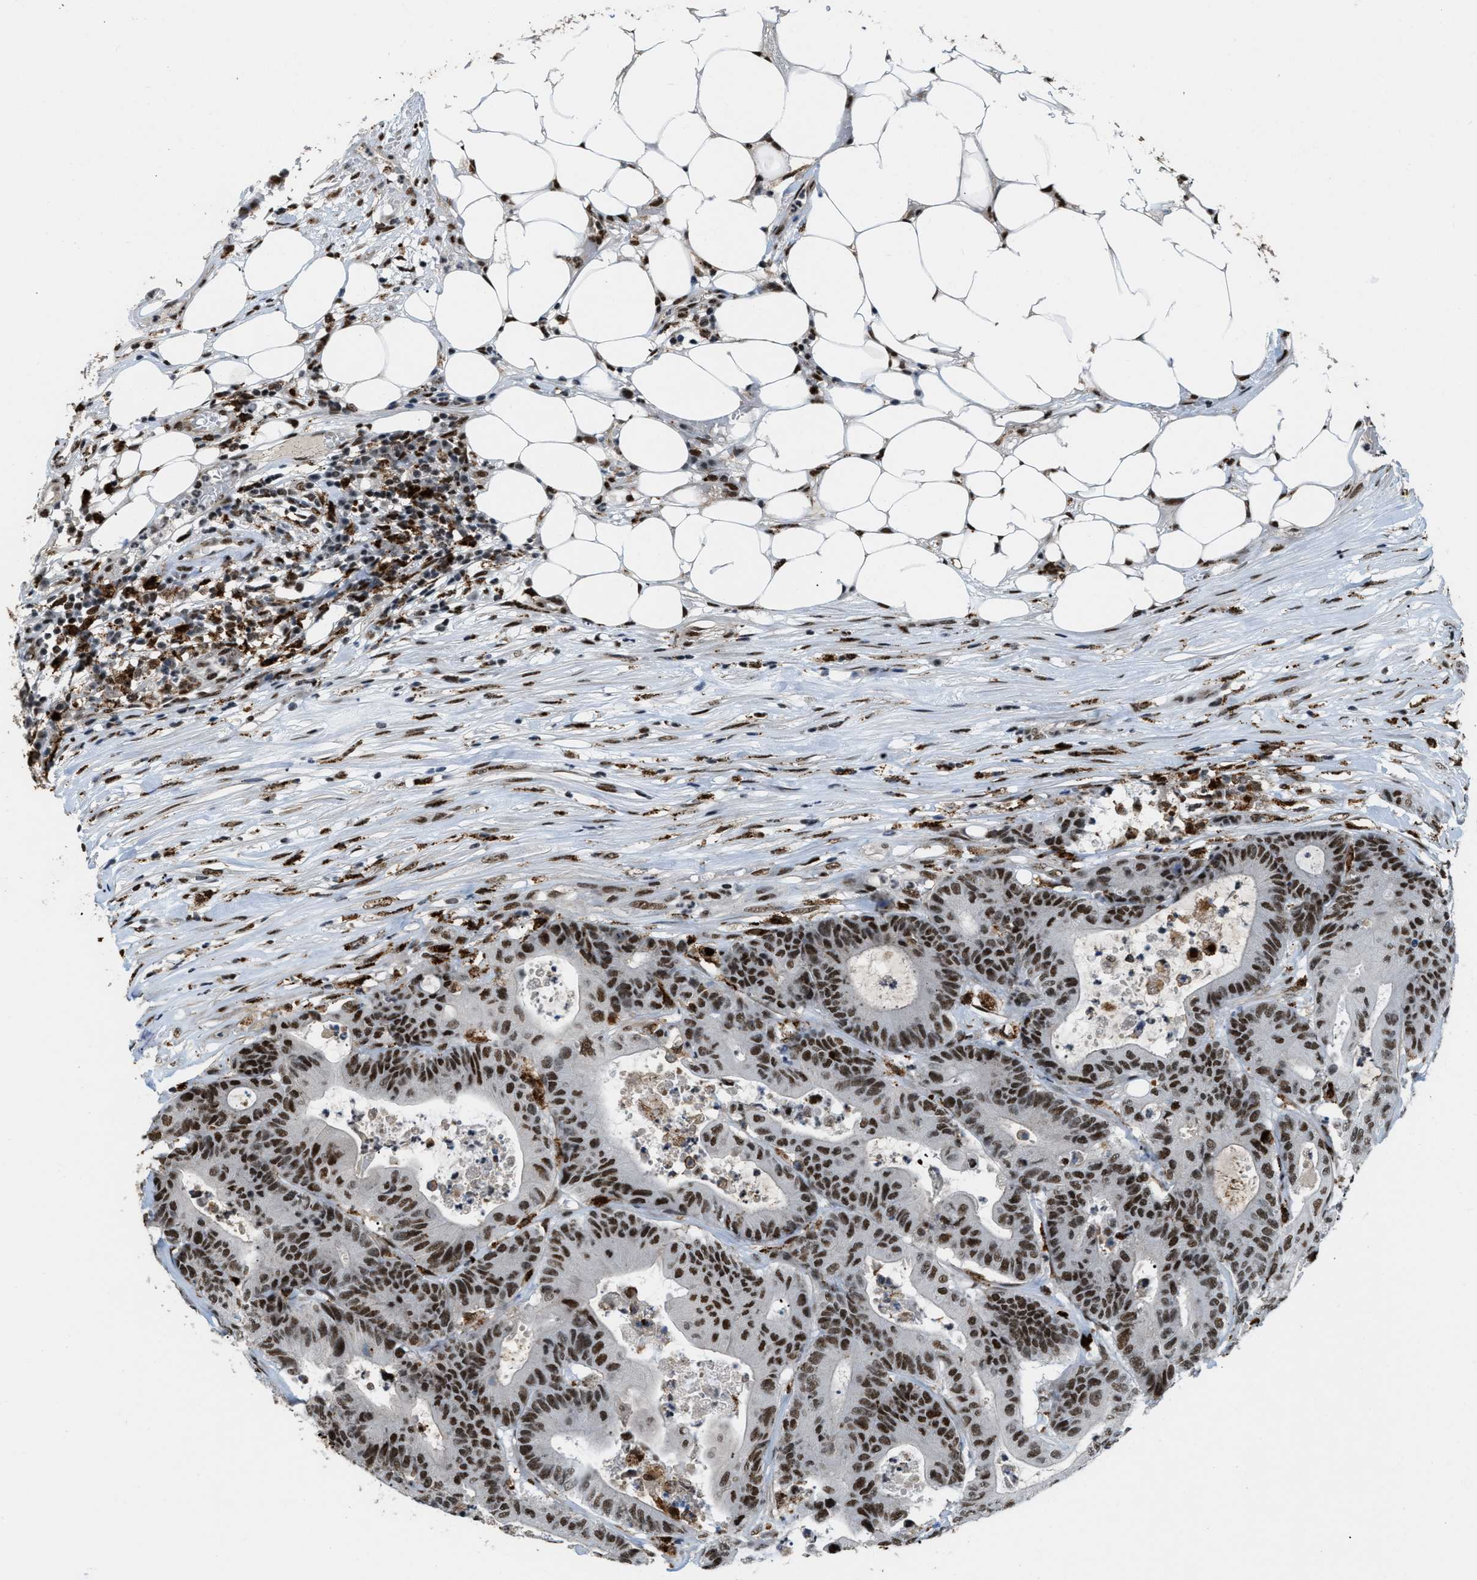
{"staining": {"intensity": "moderate", "quantity": ">75%", "location": "nuclear"}, "tissue": "colorectal cancer", "cell_type": "Tumor cells", "image_type": "cancer", "snomed": [{"axis": "morphology", "description": "Adenocarcinoma, NOS"}, {"axis": "topography", "description": "Colon"}], "caption": "IHC histopathology image of human colorectal adenocarcinoma stained for a protein (brown), which shows medium levels of moderate nuclear staining in about >75% of tumor cells.", "gene": "NUMA1", "patient": {"sex": "female", "age": 84}}